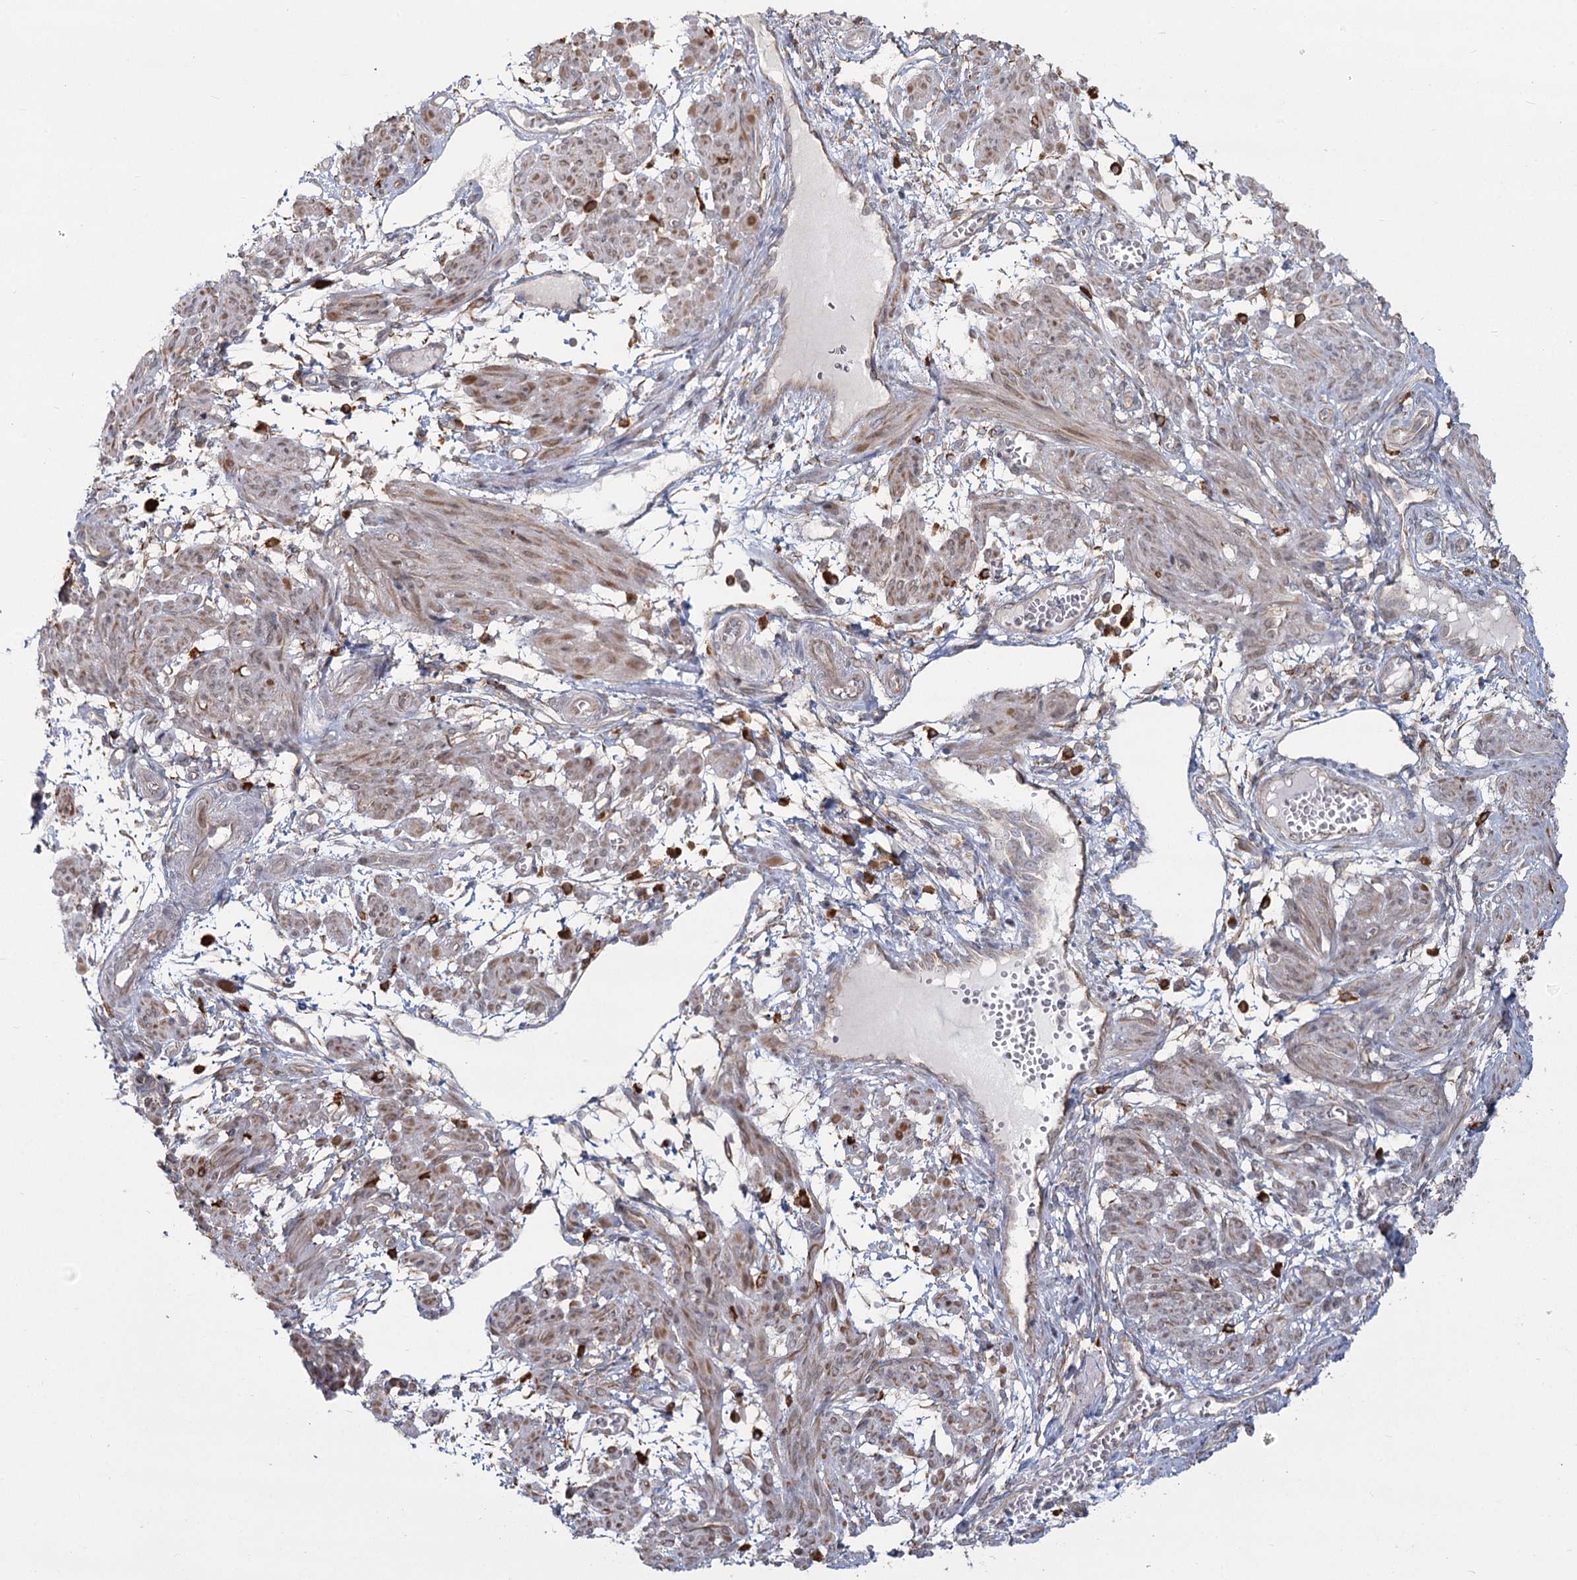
{"staining": {"intensity": "moderate", "quantity": ">75%", "location": "cytoplasmic/membranous"}, "tissue": "smooth muscle", "cell_type": "Smooth muscle cells", "image_type": "normal", "snomed": [{"axis": "morphology", "description": "Normal tissue, NOS"}, {"axis": "topography", "description": "Smooth muscle"}], "caption": "Smooth muscle stained with DAB (3,3'-diaminobenzidine) immunohistochemistry displays medium levels of moderate cytoplasmic/membranous positivity in approximately >75% of smooth muscle cells. The staining is performed using DAB (3,3'-diaminobenzidine) brown chromogen to label protein expression. The nuclei are counter-stained blue using hematoxylin.", "gene": "AP2M1", "patient": {"sex": "female", "age": 39}}